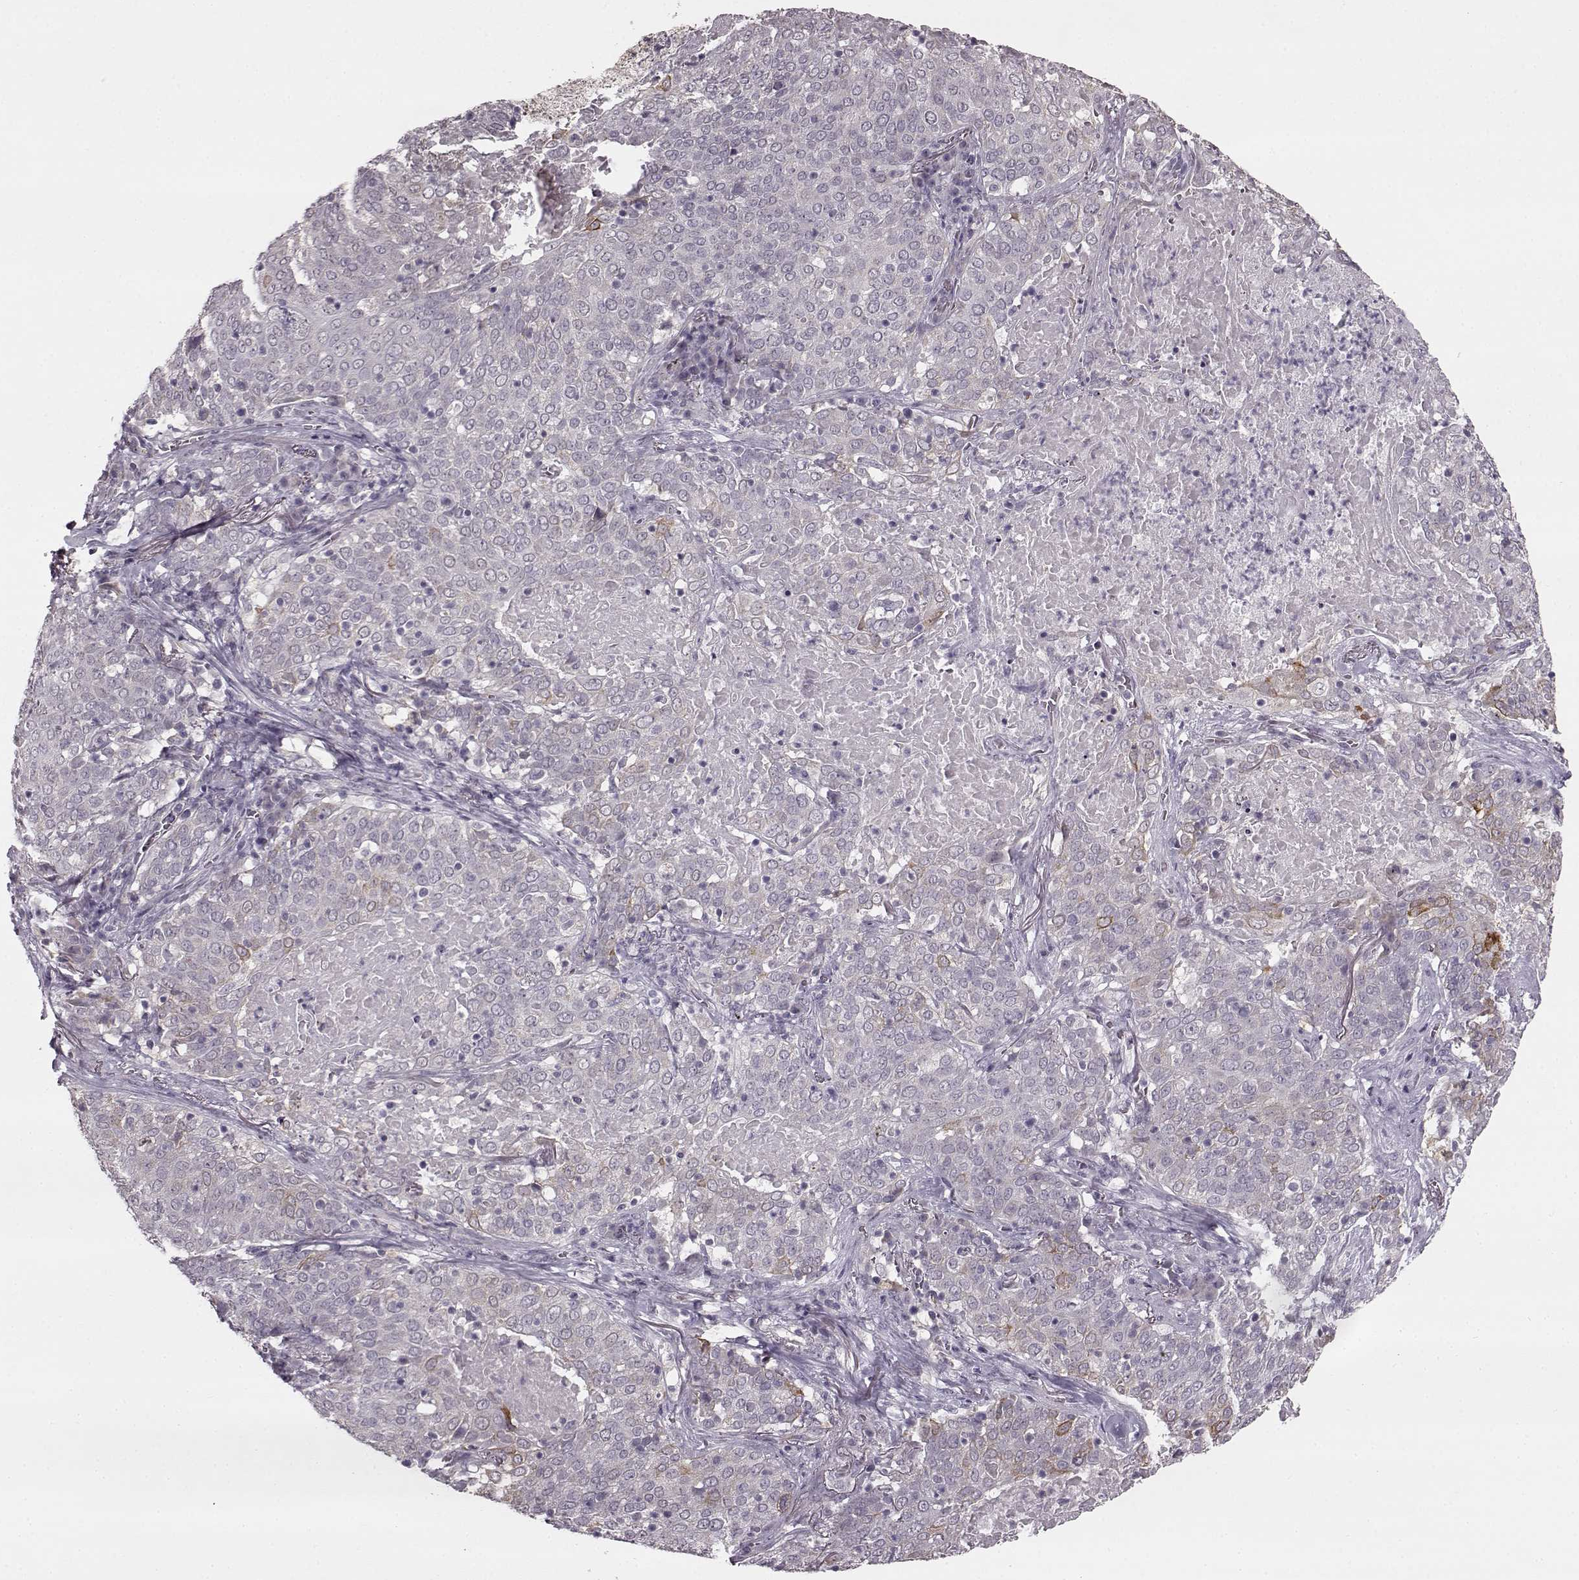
{"staining": {"intensity": "negative", "quantity": "none", "location": "none"}, "tissue": "lung cancer", "cell_type": "Tumor cells", "image_type": "cancer", "snomed": [{"axis": "morphology", "description": "Squamous cell carcinoma, NOS"}, {"axis": "topography", "description": "Lung"}], "caption": "The micrograph exhibits no staining of tumor cells in squamous cell carcinoma (lung).", "gene": "MAP6D1", "patient": {"sex": "male", "age": 82}}